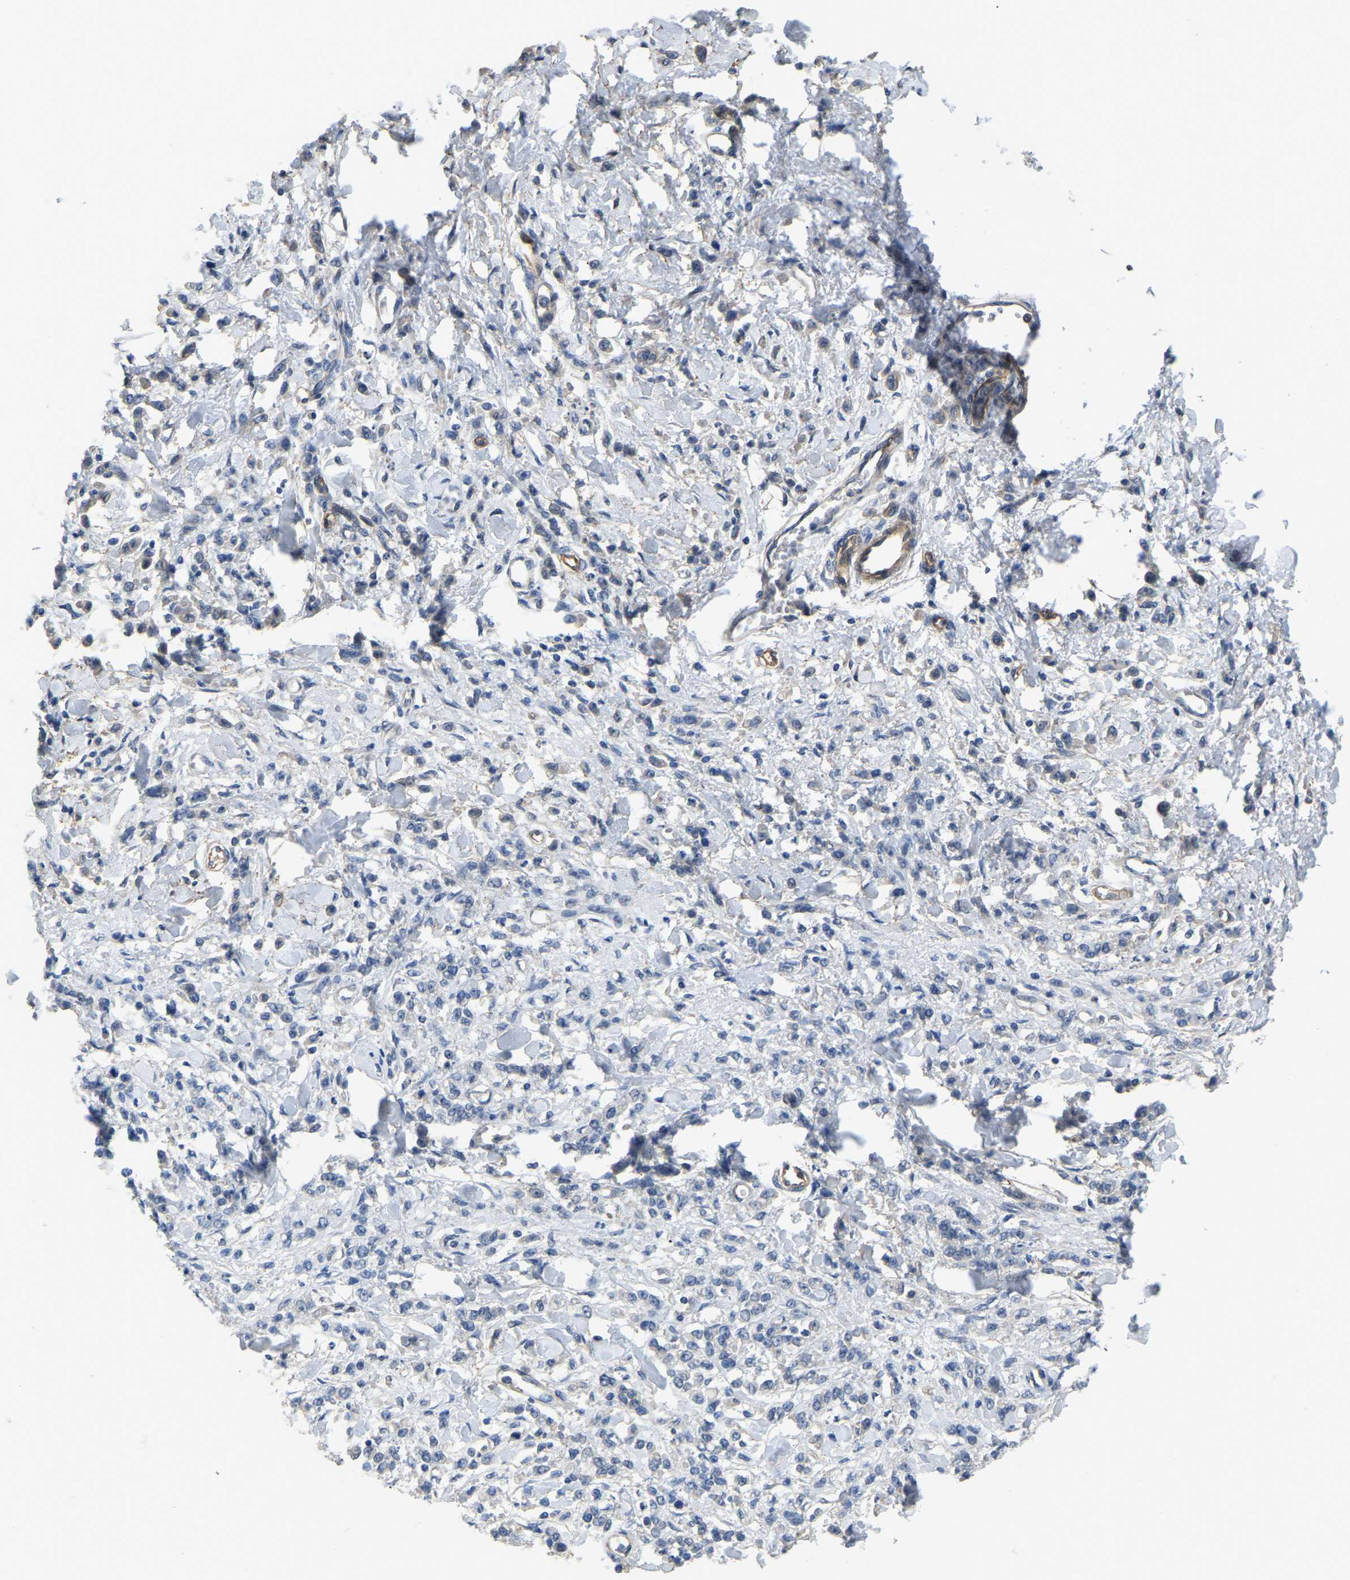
{"staining": {"intensity": "negative", "quantity": "none", "location": "none"}, "tissue": "stomach cancer", "cell_type": "Tumor cells", "image_type": "cancer", "snomed": [{"axis": "morphology", "description": "Normal tissue, NOS"}, {"axis": "morphology", "description": "Adenocarcinoma, NOS"}, {"axis": "topography", "description": "Stomach"}], "caption": "Image shows no protein expression in tumor cells of stomach adenocarcinoma tissue.", "gene": "HIGD2B", "patient": {"sex": "male", "age": 82}}